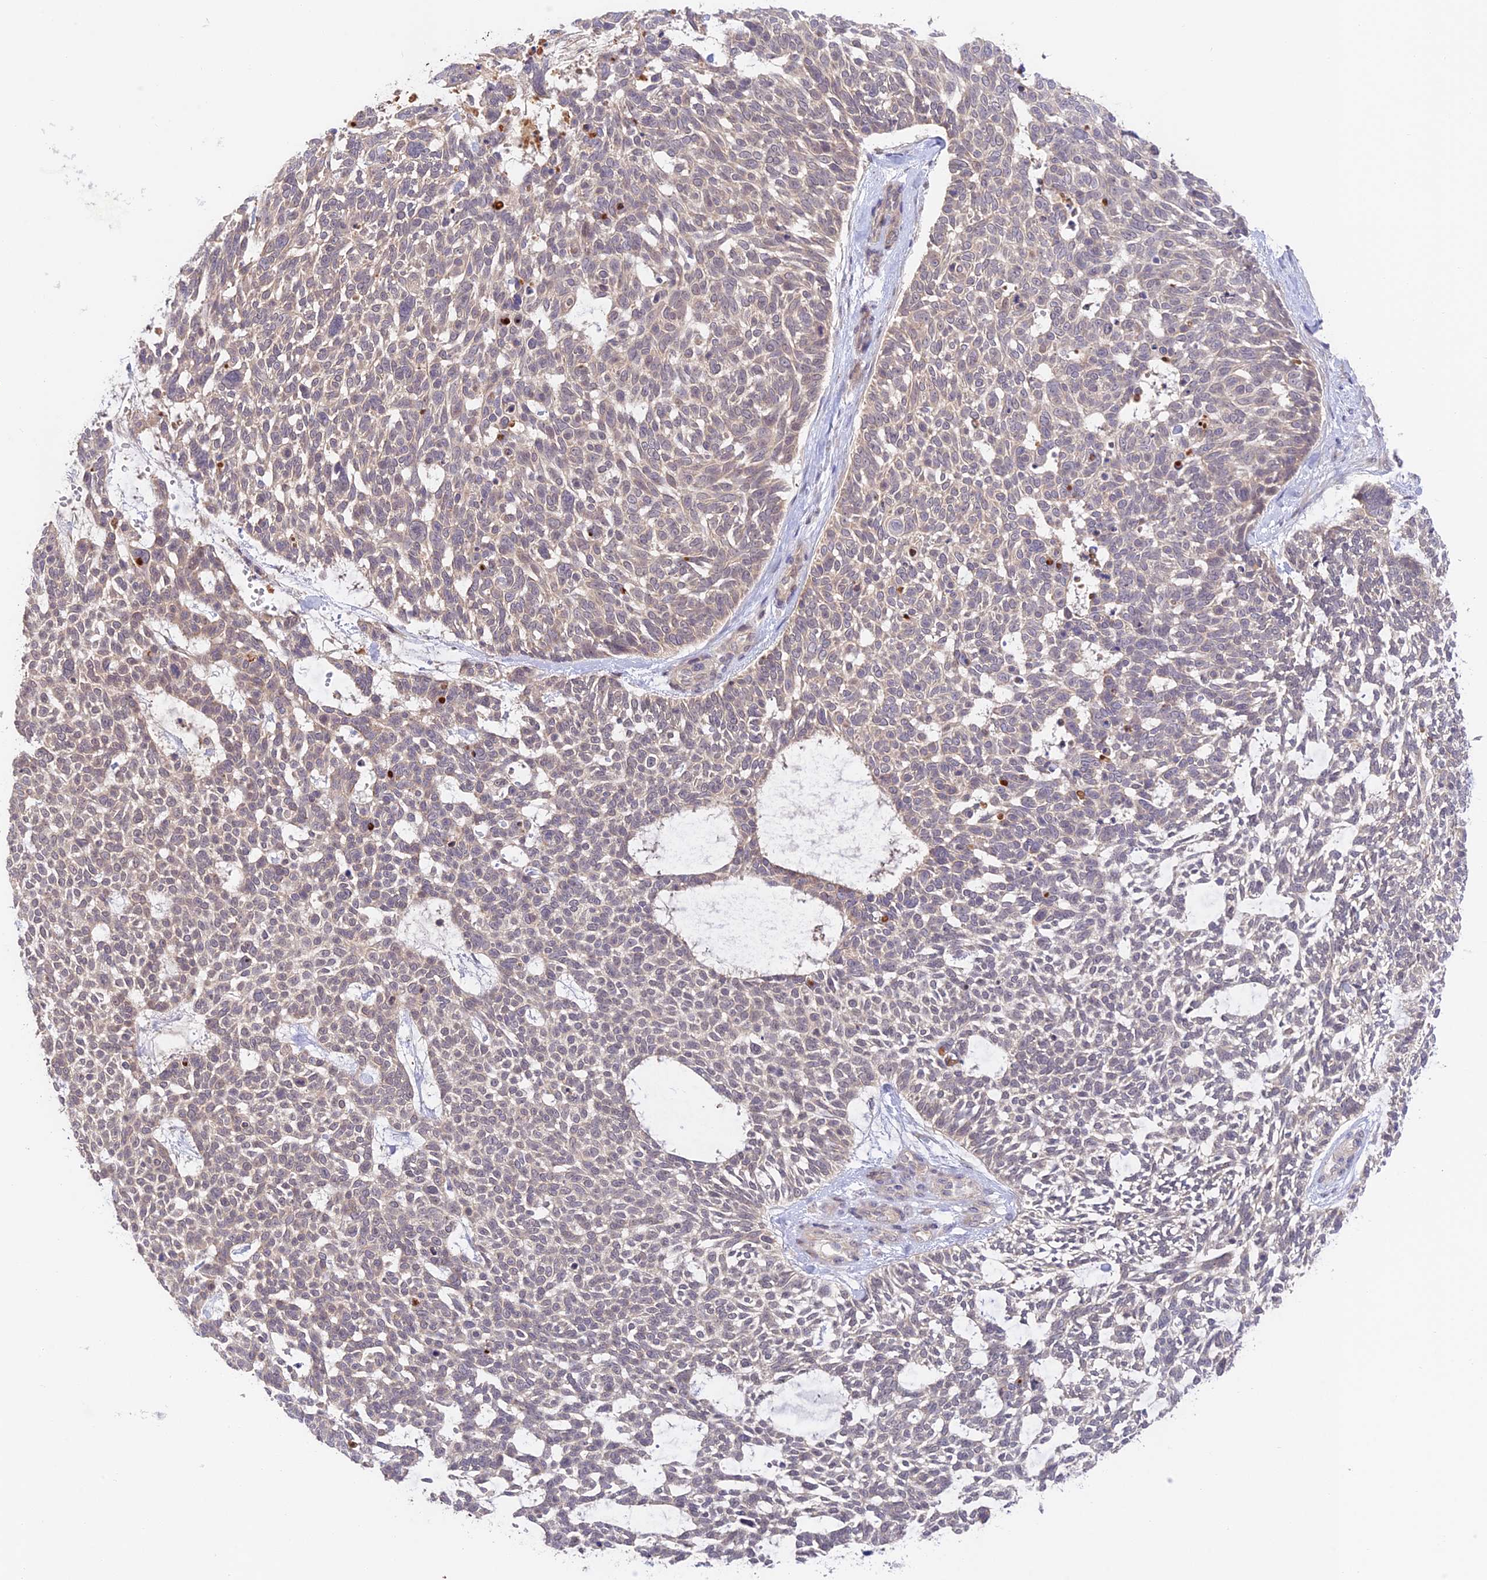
{"staining": {"intensity": "weak", "quantity": "<25%", "location": "cytoplasmic/membranous"}, "tissue": "skin cancer", "cell_type": "Tumor cells", "image_type": "cancer", "snomed": [{"axis": "morphology", "description": "Basal cell carcinoma"}, {"axis": "topography", "description": "Skin"}], "caption": "DAB (3,3'-diaminobenzidine) immunohistochemical staining of human basal cell carcinoma (skin) shows no significant positivity in tumor cells. (Stains: DAB immunohistochemistry with hematoxylin counter stain, Microscopy: brightfield microscopy at high magnification).", "gene": "CAMSAP3", "patient": {"sex": "male", "age": 88}}